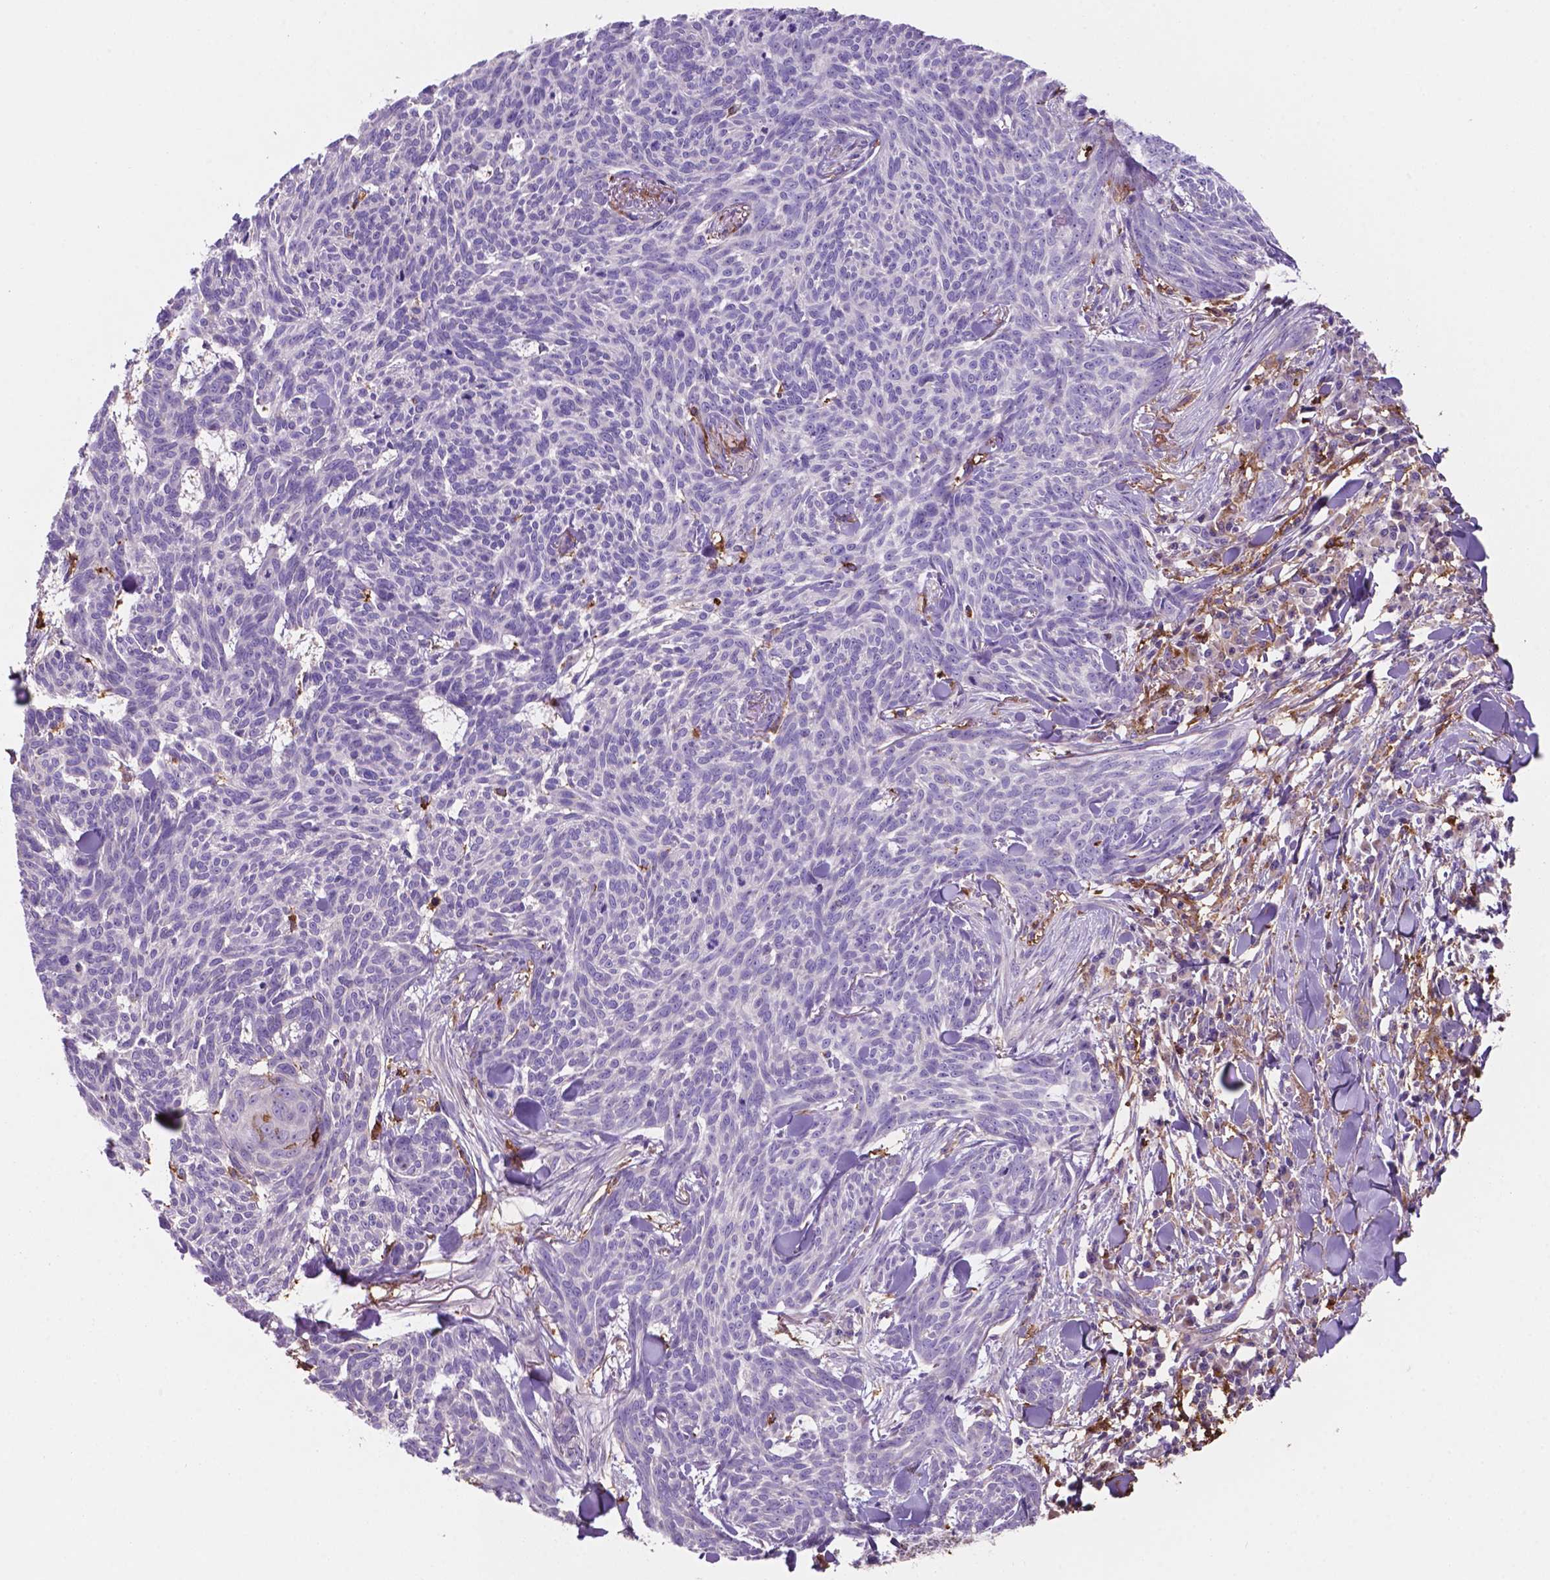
{"staining": {"intensity": "negative", "quantity": "none", "location": "none"}, "tissue": "skin cancer", "cell_type": "Tumor cells", "image_type": "cancer", "snomed": [{"axis": "morphology", "description": "Basal cell carcinoma"}, {"axis": "topography", "description": "Skin"}], "caption": "Basal cell carcinoma (skin) stained for a protein using immunohistochemistry demonstrates no expression tumor cells.", "gene": "MKRN2OS", "patient": {"sex": "female", "age": 93}}